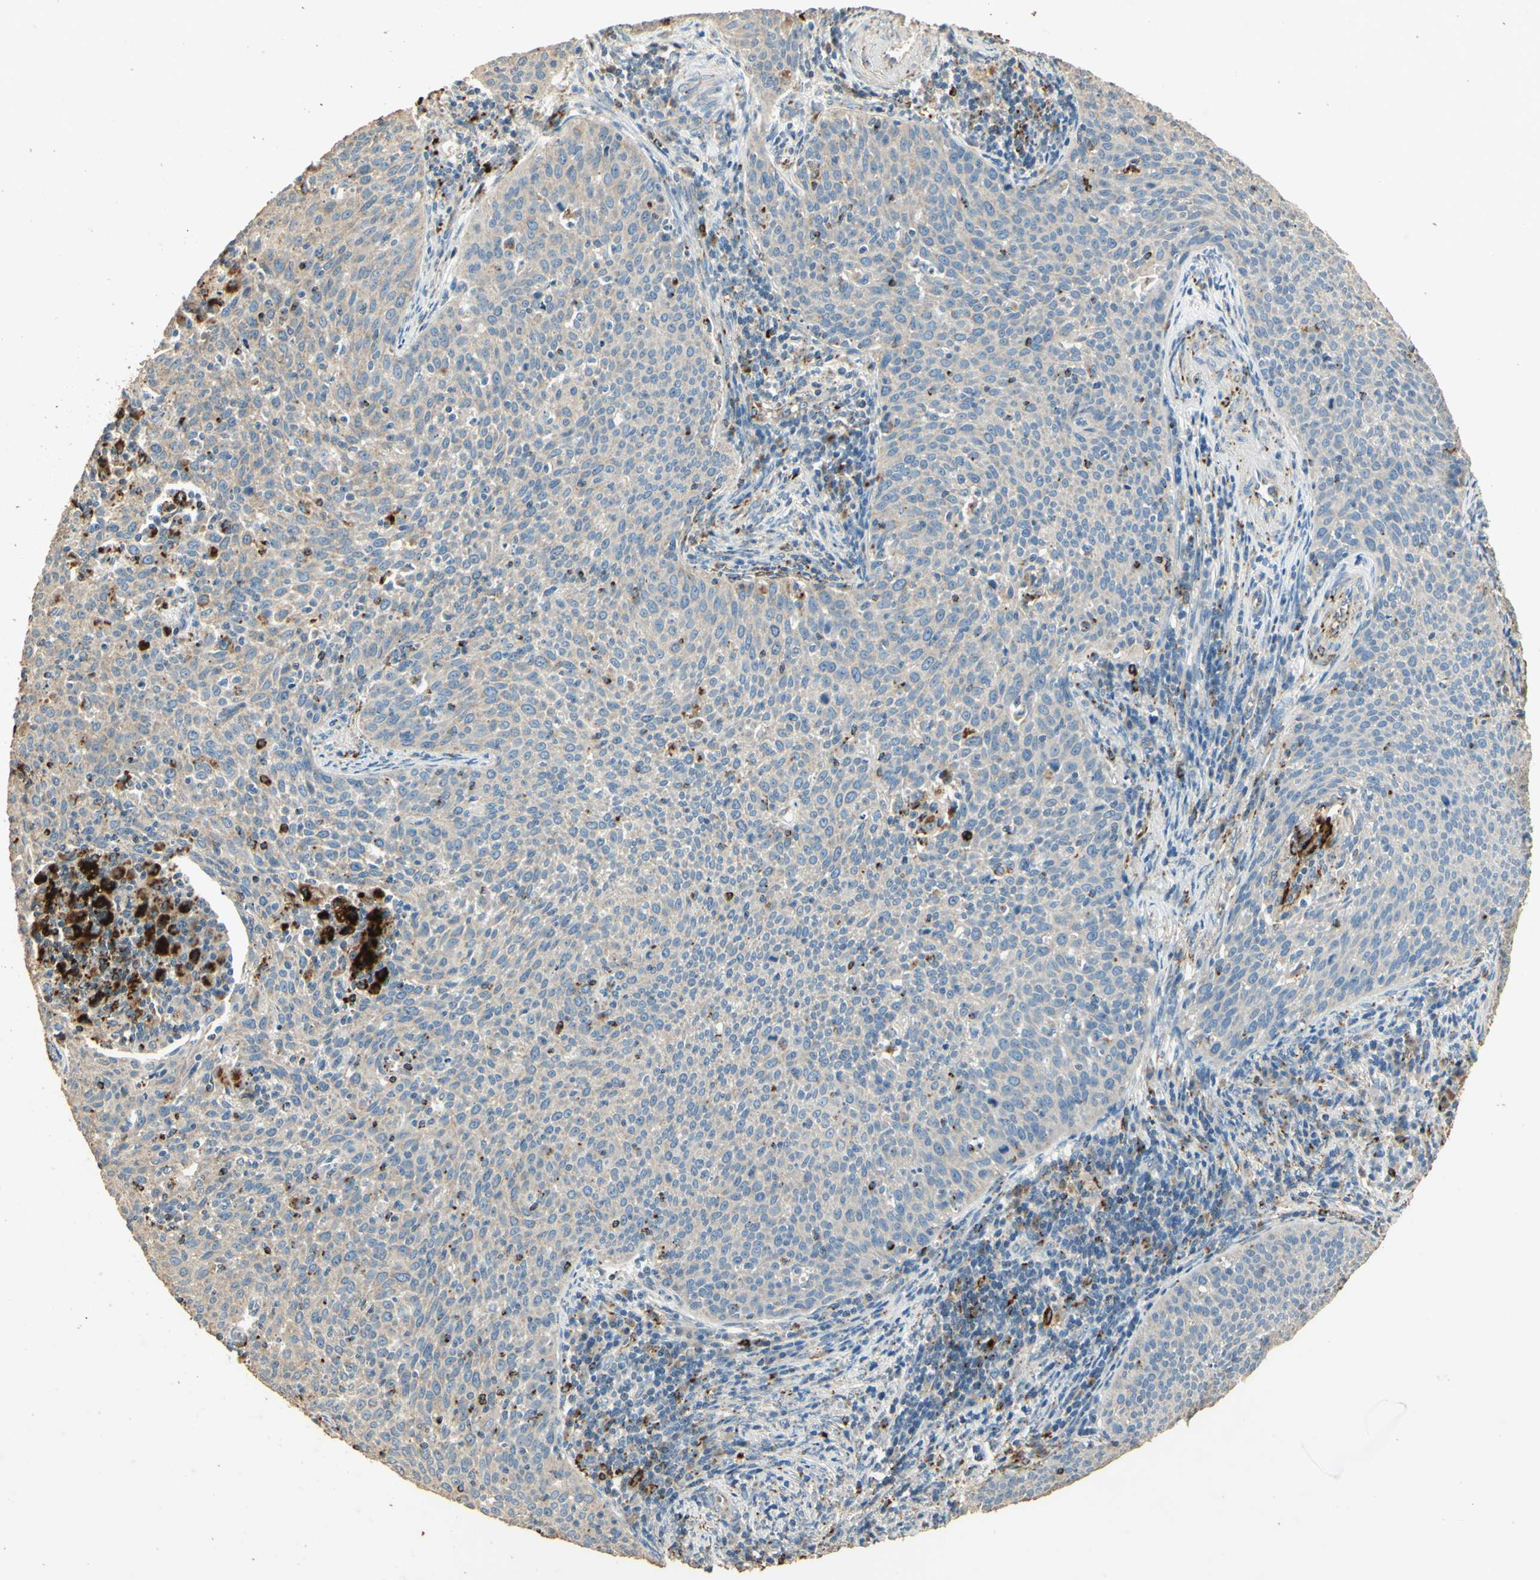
{"staining": {"intensity": "negative", "quantity": "none", "location": "none"}, "tissue": "cervical cancer", "cell_type": "Tumor cells", "image_type": "cancer", "snomed": [{"axis": "morphology", "description": "Squamous cell carcinoma, NOS"}, {"axis": "topography", "description": "Cervix"}], "caption": "Protein analysis of squamous cell carcinoma (cervical) displays no significant expression in tumor cells.", "gene": "ARHGEF17", "patient": {"sex": "female", "age": 38}}